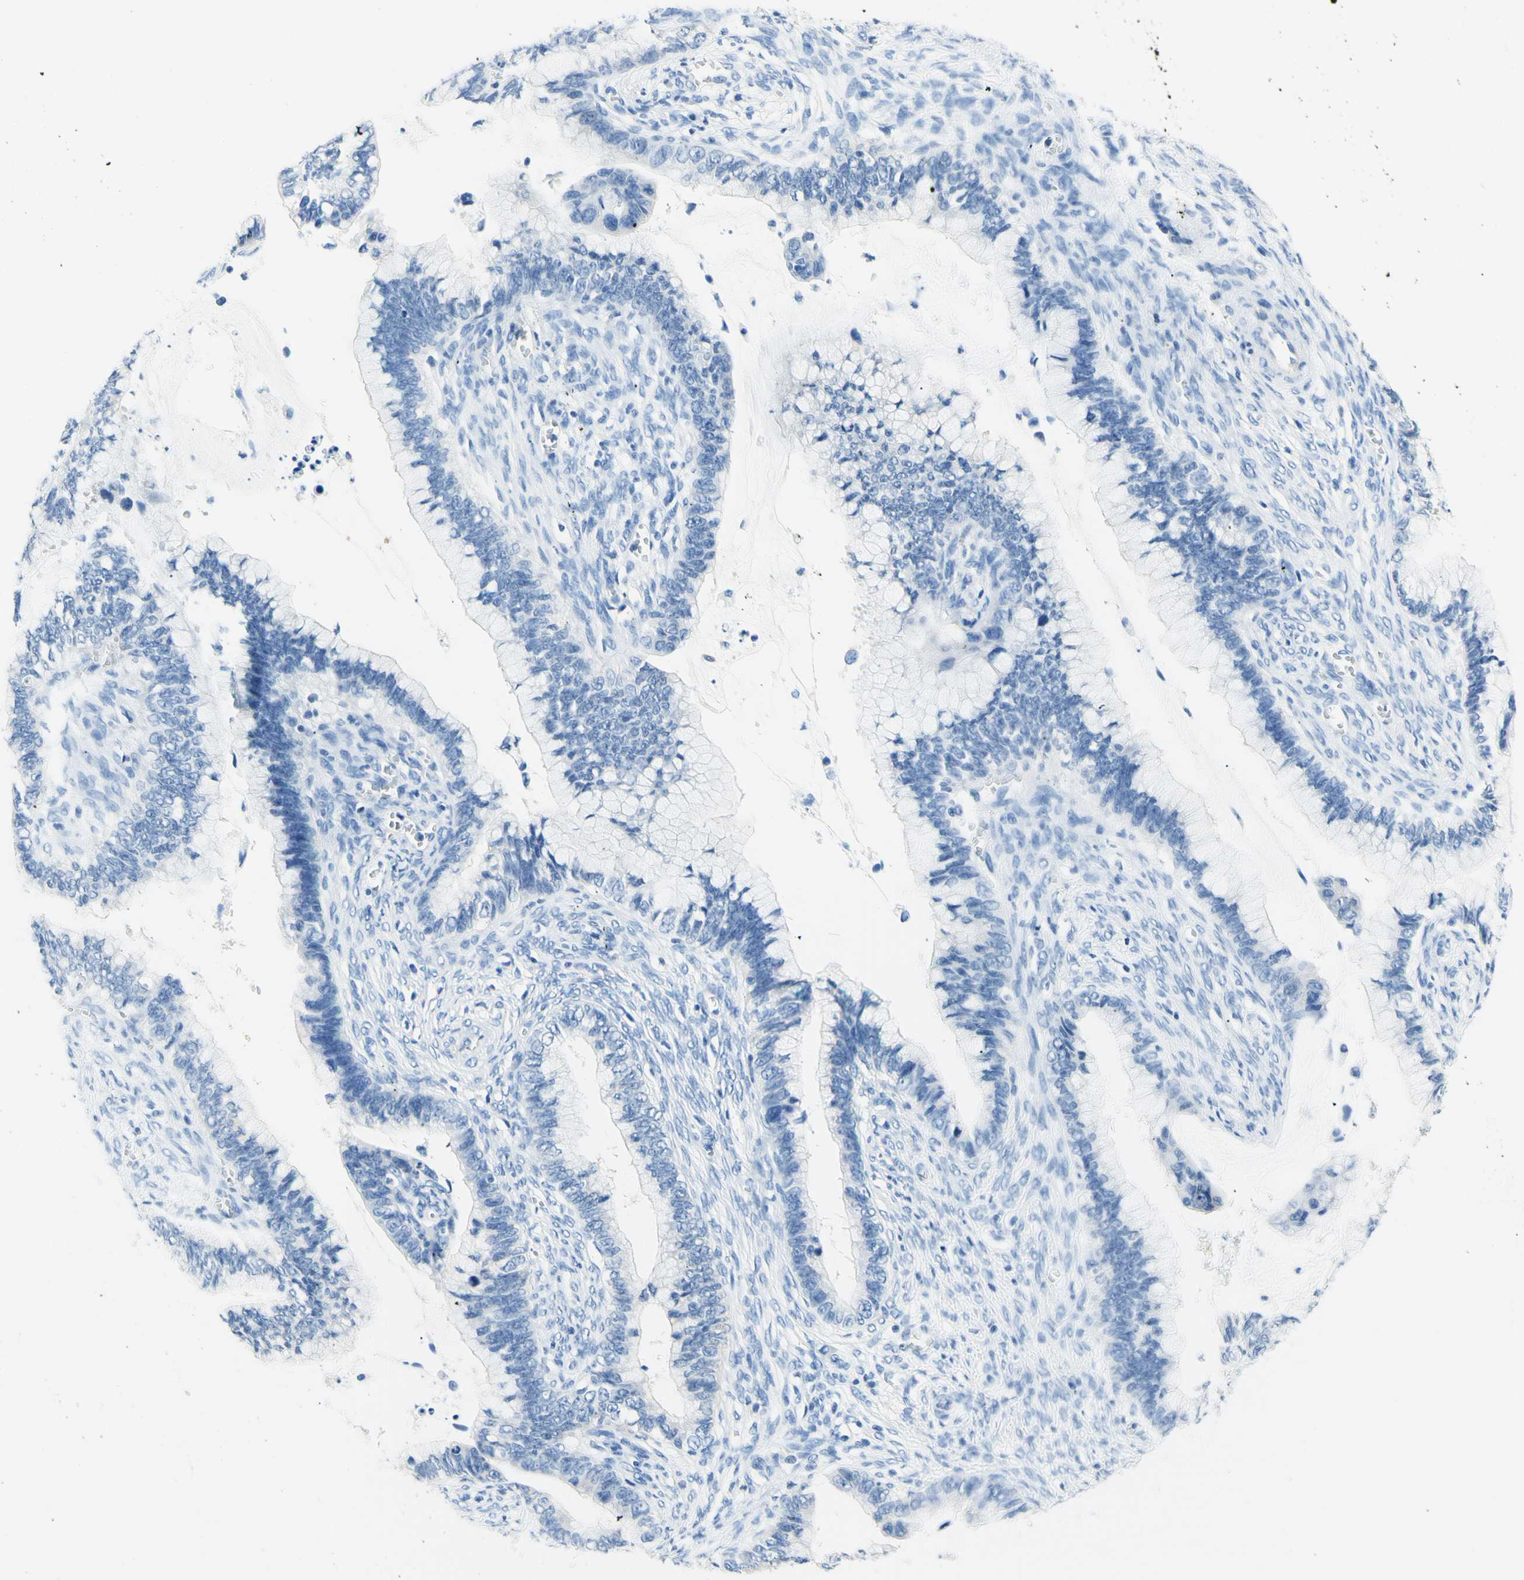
{"staining": {"intensity": "negative", "quantity": "none", "location": "none"}, "tissue": "cervical cancer", "cell_type": "Tumor cells", "image_type": "cancer", "snomed": [{"axis": "morphology", "description": "Adenocarcinoma, NOS"}, {"axis": "topography", "description": "Cervix"}], "caption": "Tumor cells are negative for protein expression in human cervical cancer.", "gene": "HPCA", "patient": {"sex": "female", "age": 44}}